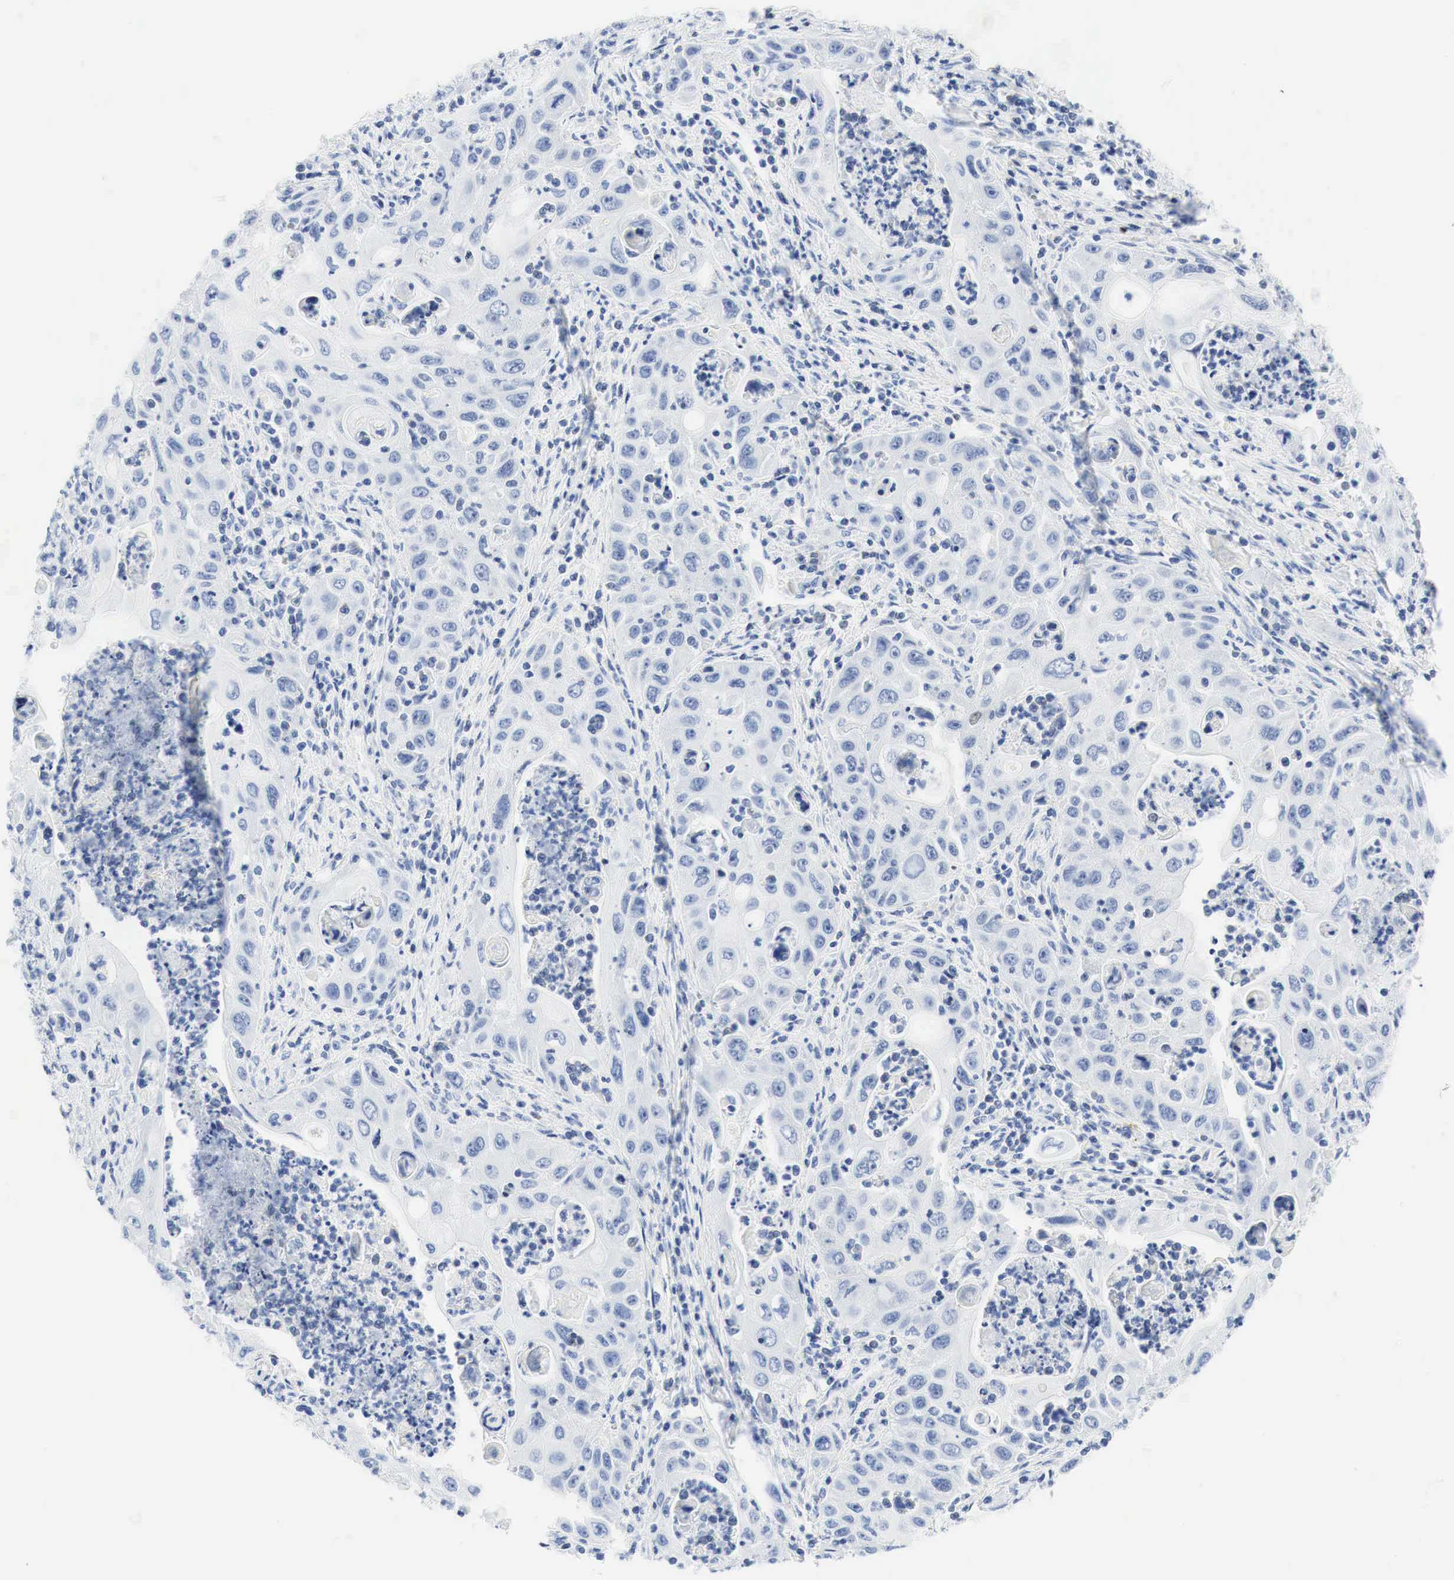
{"staining": {"intensity": "negative", "quantity": "none", "location": "none"}, "tissue": "pancreatic cancer", "cell_type": "Tumor cells", "image_type": "cancer", "snomed": [{"axis": "morphology", "description": "Adenocarcinoma, NOS"}, {"axis": "topography", "description": "Pancreas"}], "caption": "IHC photomicrograph of human pancreatic cancer (adenocarcinoma) stained for a protein (brown), which exhibits no expression in tumor cells.", "gene": "INHA", "patient": {"sex": "male", "age": 70}}